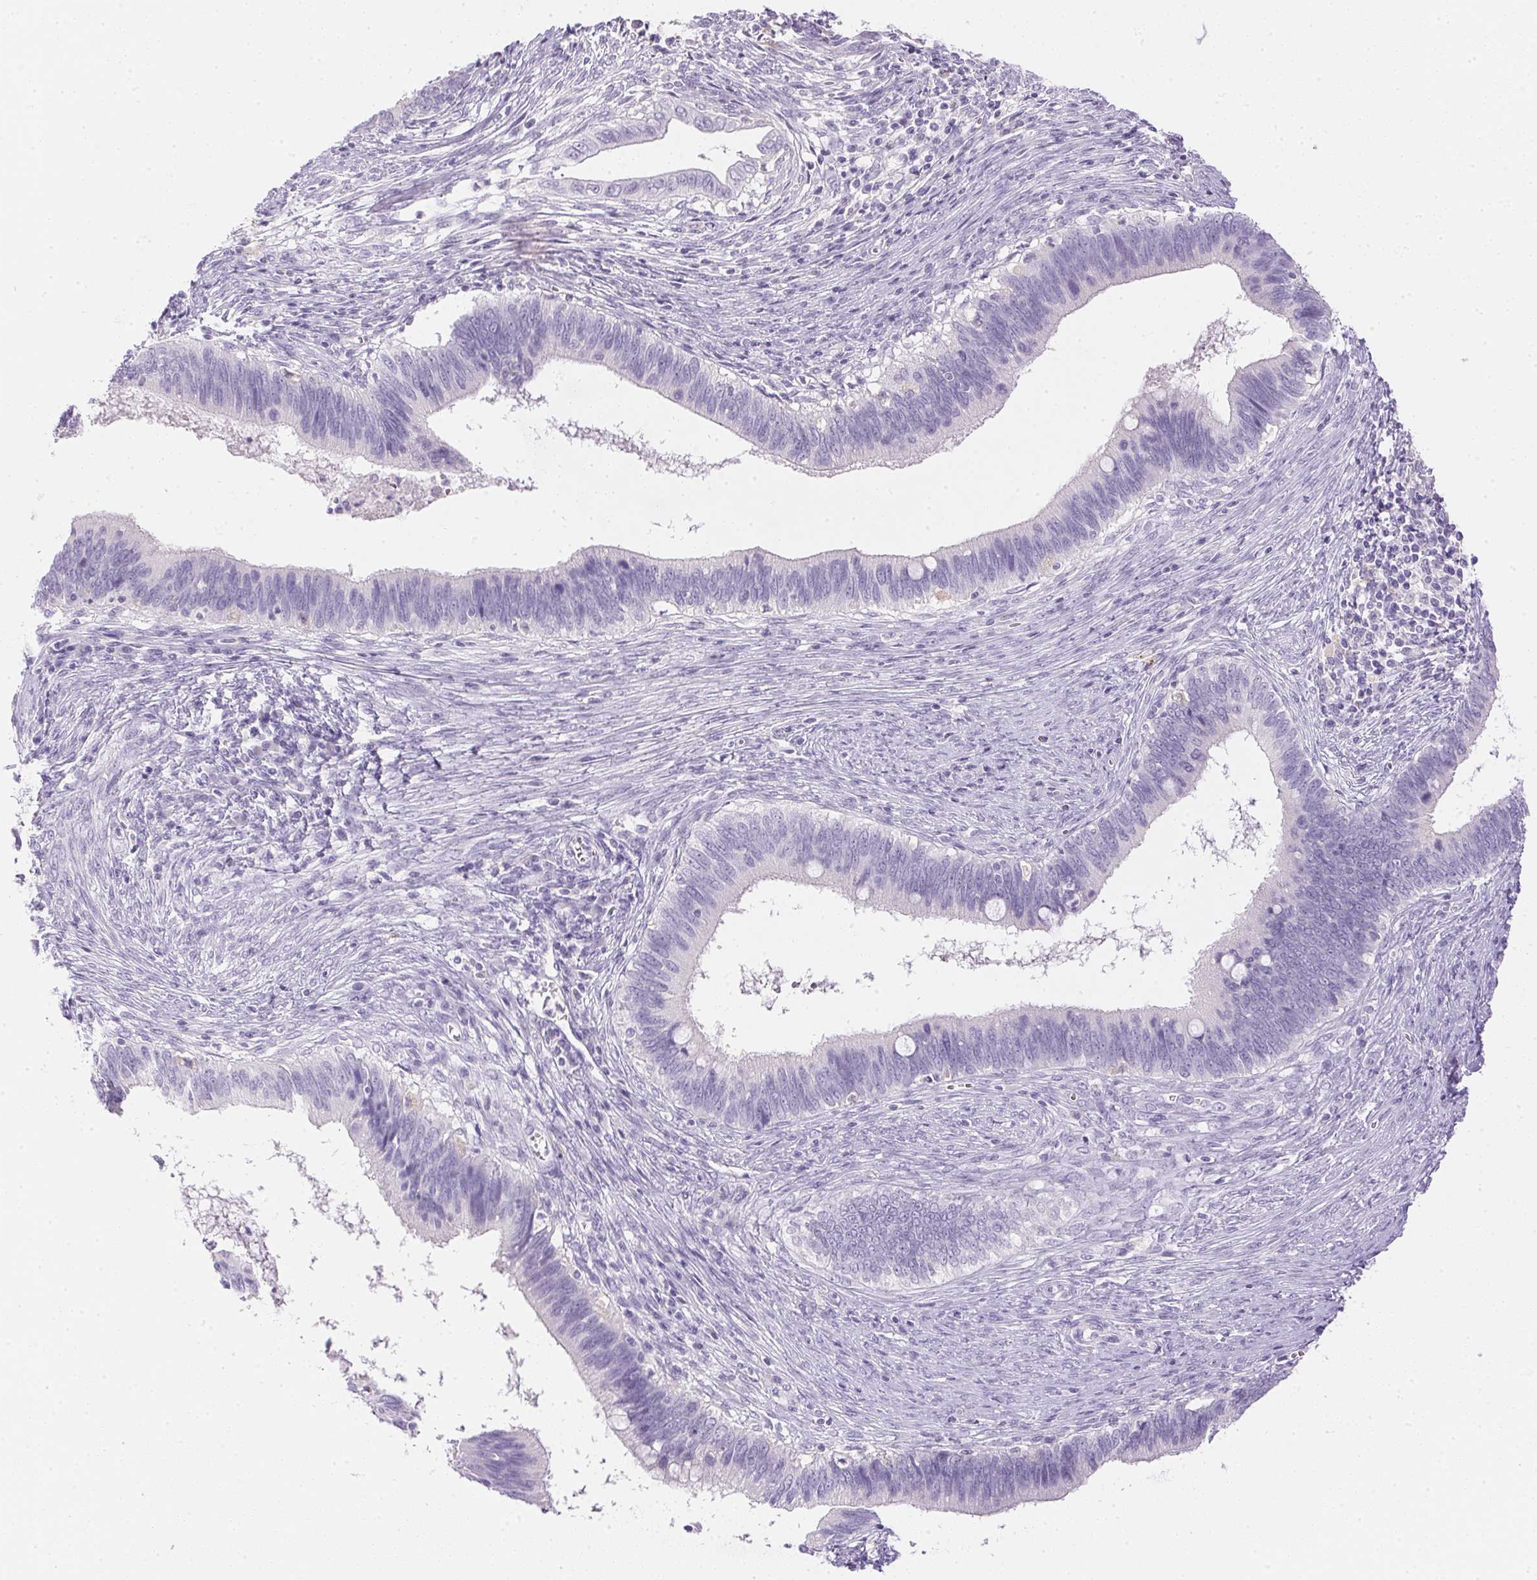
{"staining": {"intensity": "negative", "quantity": "none", "location": "none"}, "tissue": "cervical cancer", "cell_type": "Tumor cells", "image_type": "cancer", "snomed": [{"axis": "morphology", "description": "Adenocarcinoma, NOS"}, {"axis": "topography", "description": "Cervix"}], "caption": "A high-resolution micrograph shows immunohistochemistry (IHC) staining of adenocarcinoma (cervical), which exhibits no significant staining in tumor cells.", "gene": "ATP6V1G3", "patient": {"sex": "female", "age": 42}}